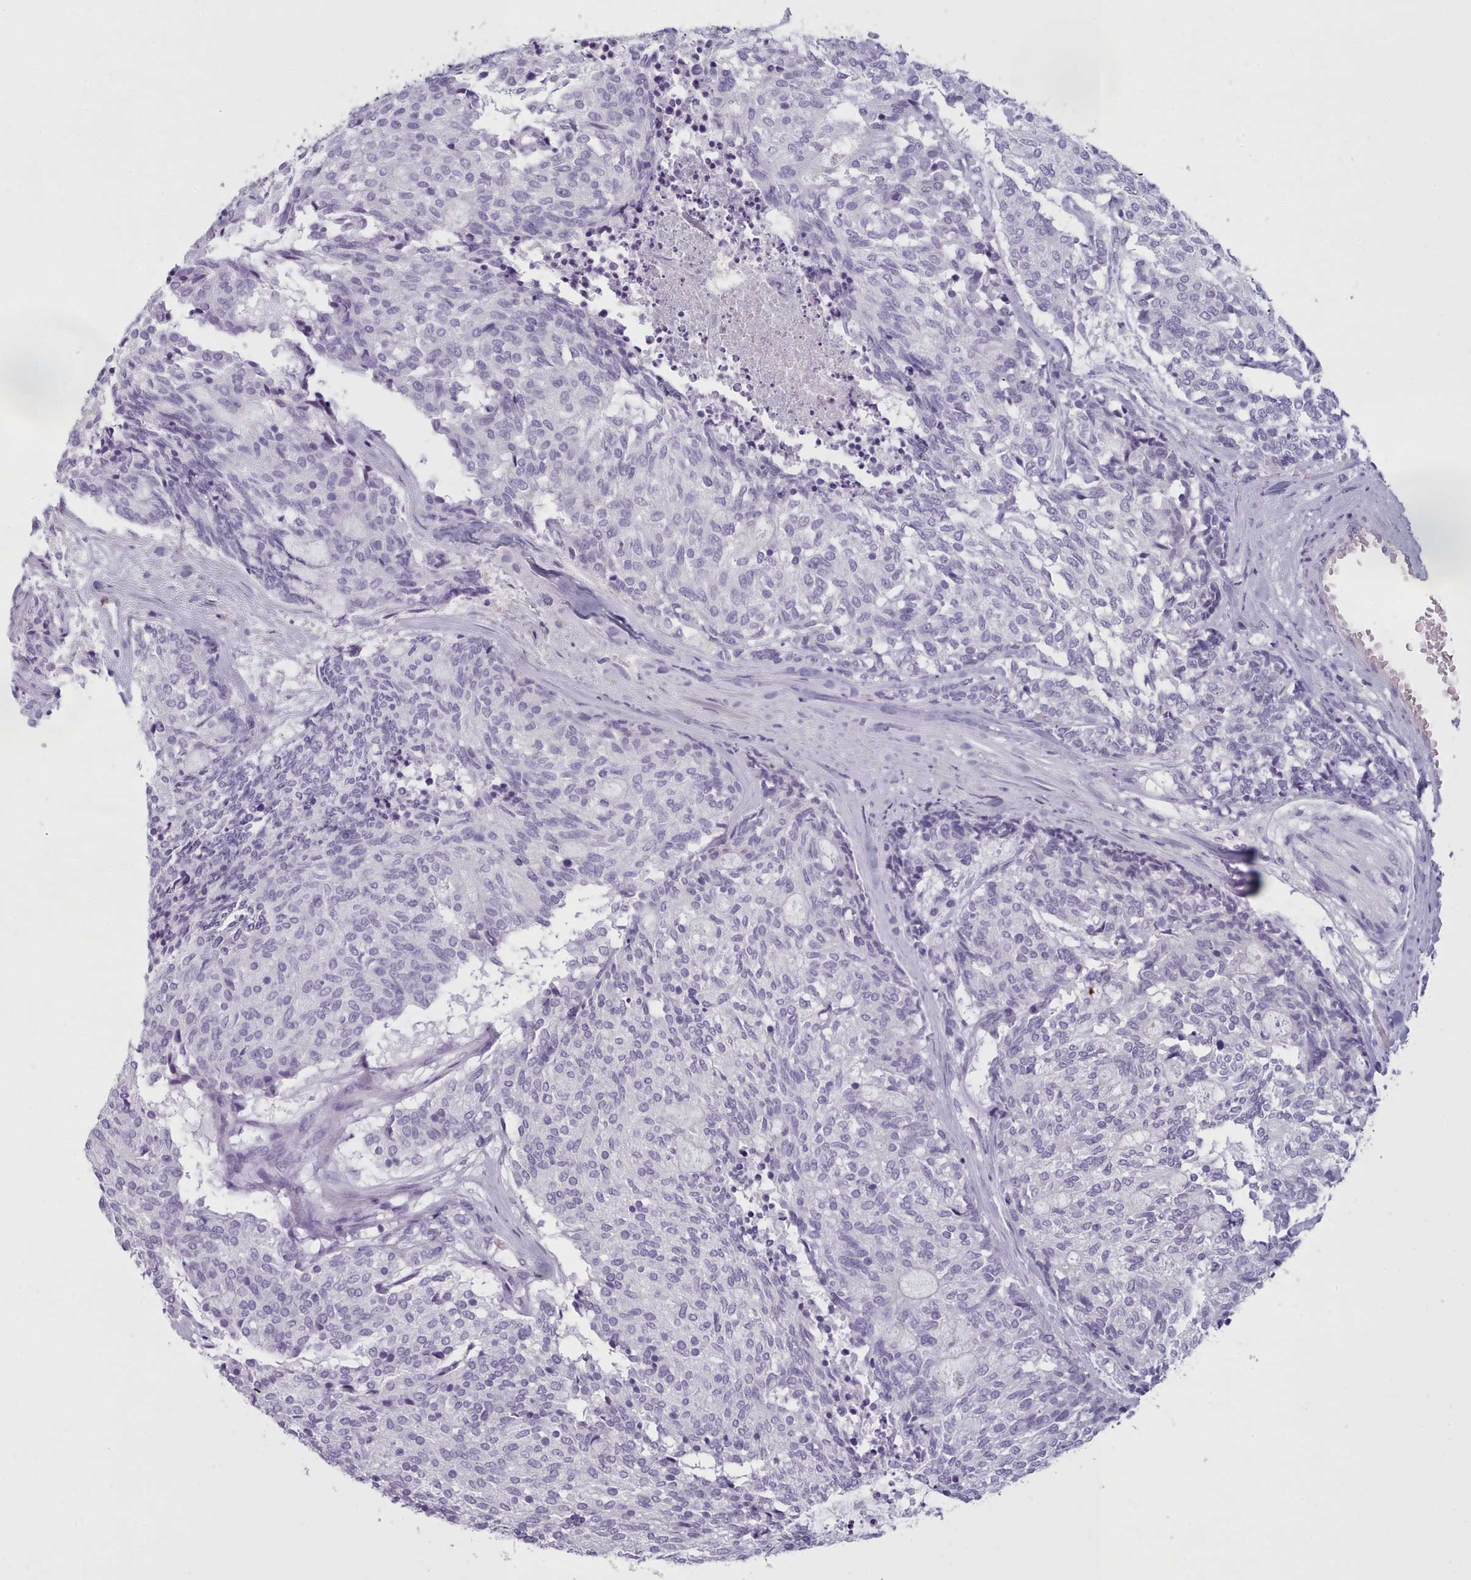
{"staining": {"intensity": "negative", "quantity": "none", "location": "none"}, "tissue": "carcinoid", "cell_type": "Tumor cells", "image_type": "cancer", "snomed": [{"axis": "morphology", "description": "Carcinoid, malignant, NOS"}, {"axis": "topography", "description": "Pancreas"}], "caption": "This is an IHC histopathology image of carcinoid. There is no expression in tumor cells.", "gene": "ZNF43", "patient": {"sex": "female", "age": 54}}